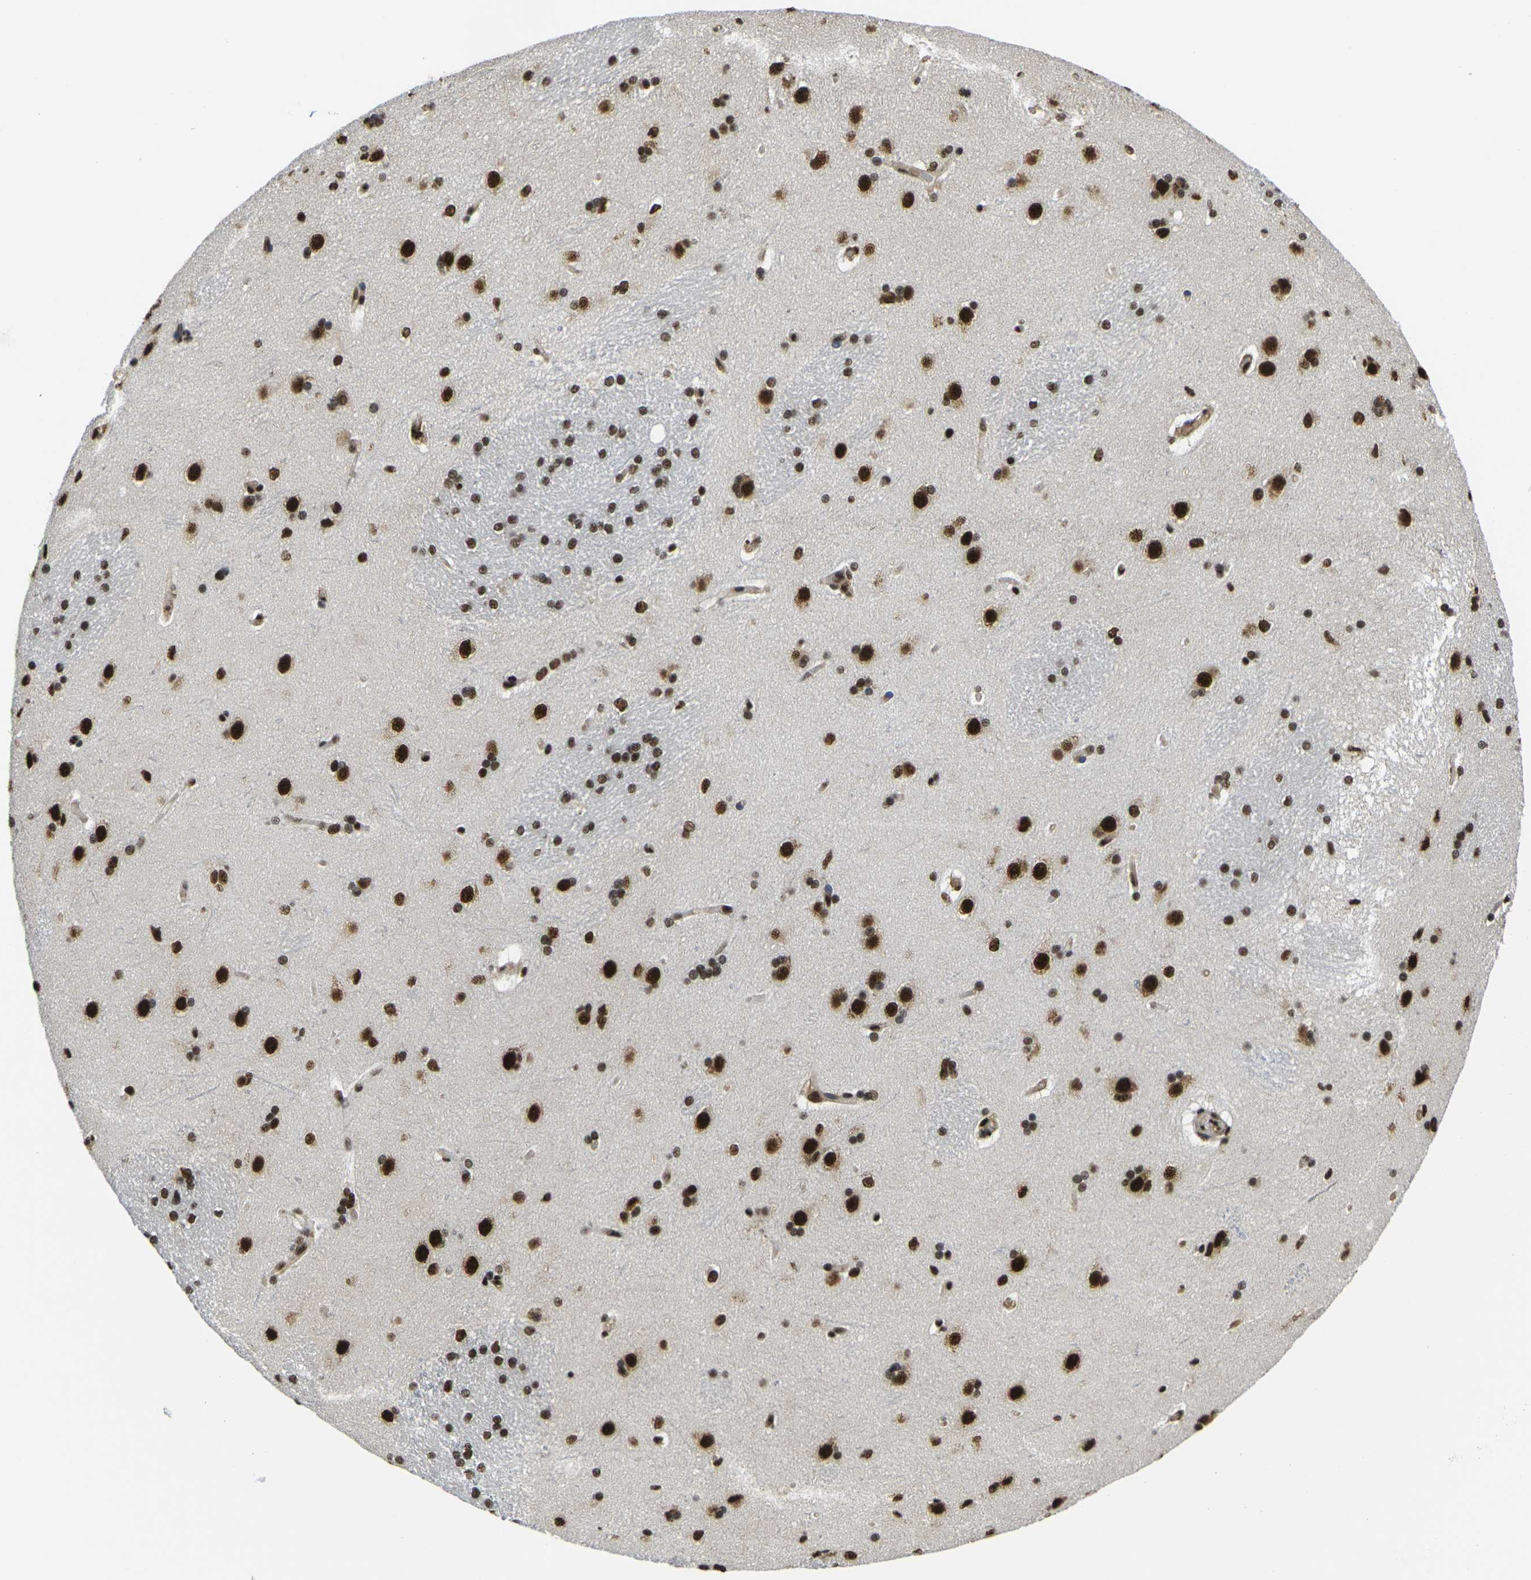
{"staining": {"intensity": "strong", "quantity": ">75%", "location": "nuclear"}, "tissue": "caudate", "cell_type": "Glial cells", "image_type": "normal", "snomed": [{"axis": "morphology", "description": "Normal tissue, NOS"}, {"axis": "topography", "description": "Lateral ventricle wall"}], "caption": "Brown immunohistochemical staining in normal caudate shows strong nuclear expression in about >75% of glial cells.", "gene": "SMARCC1", "patient": {"sex": "female", "age": 19}}